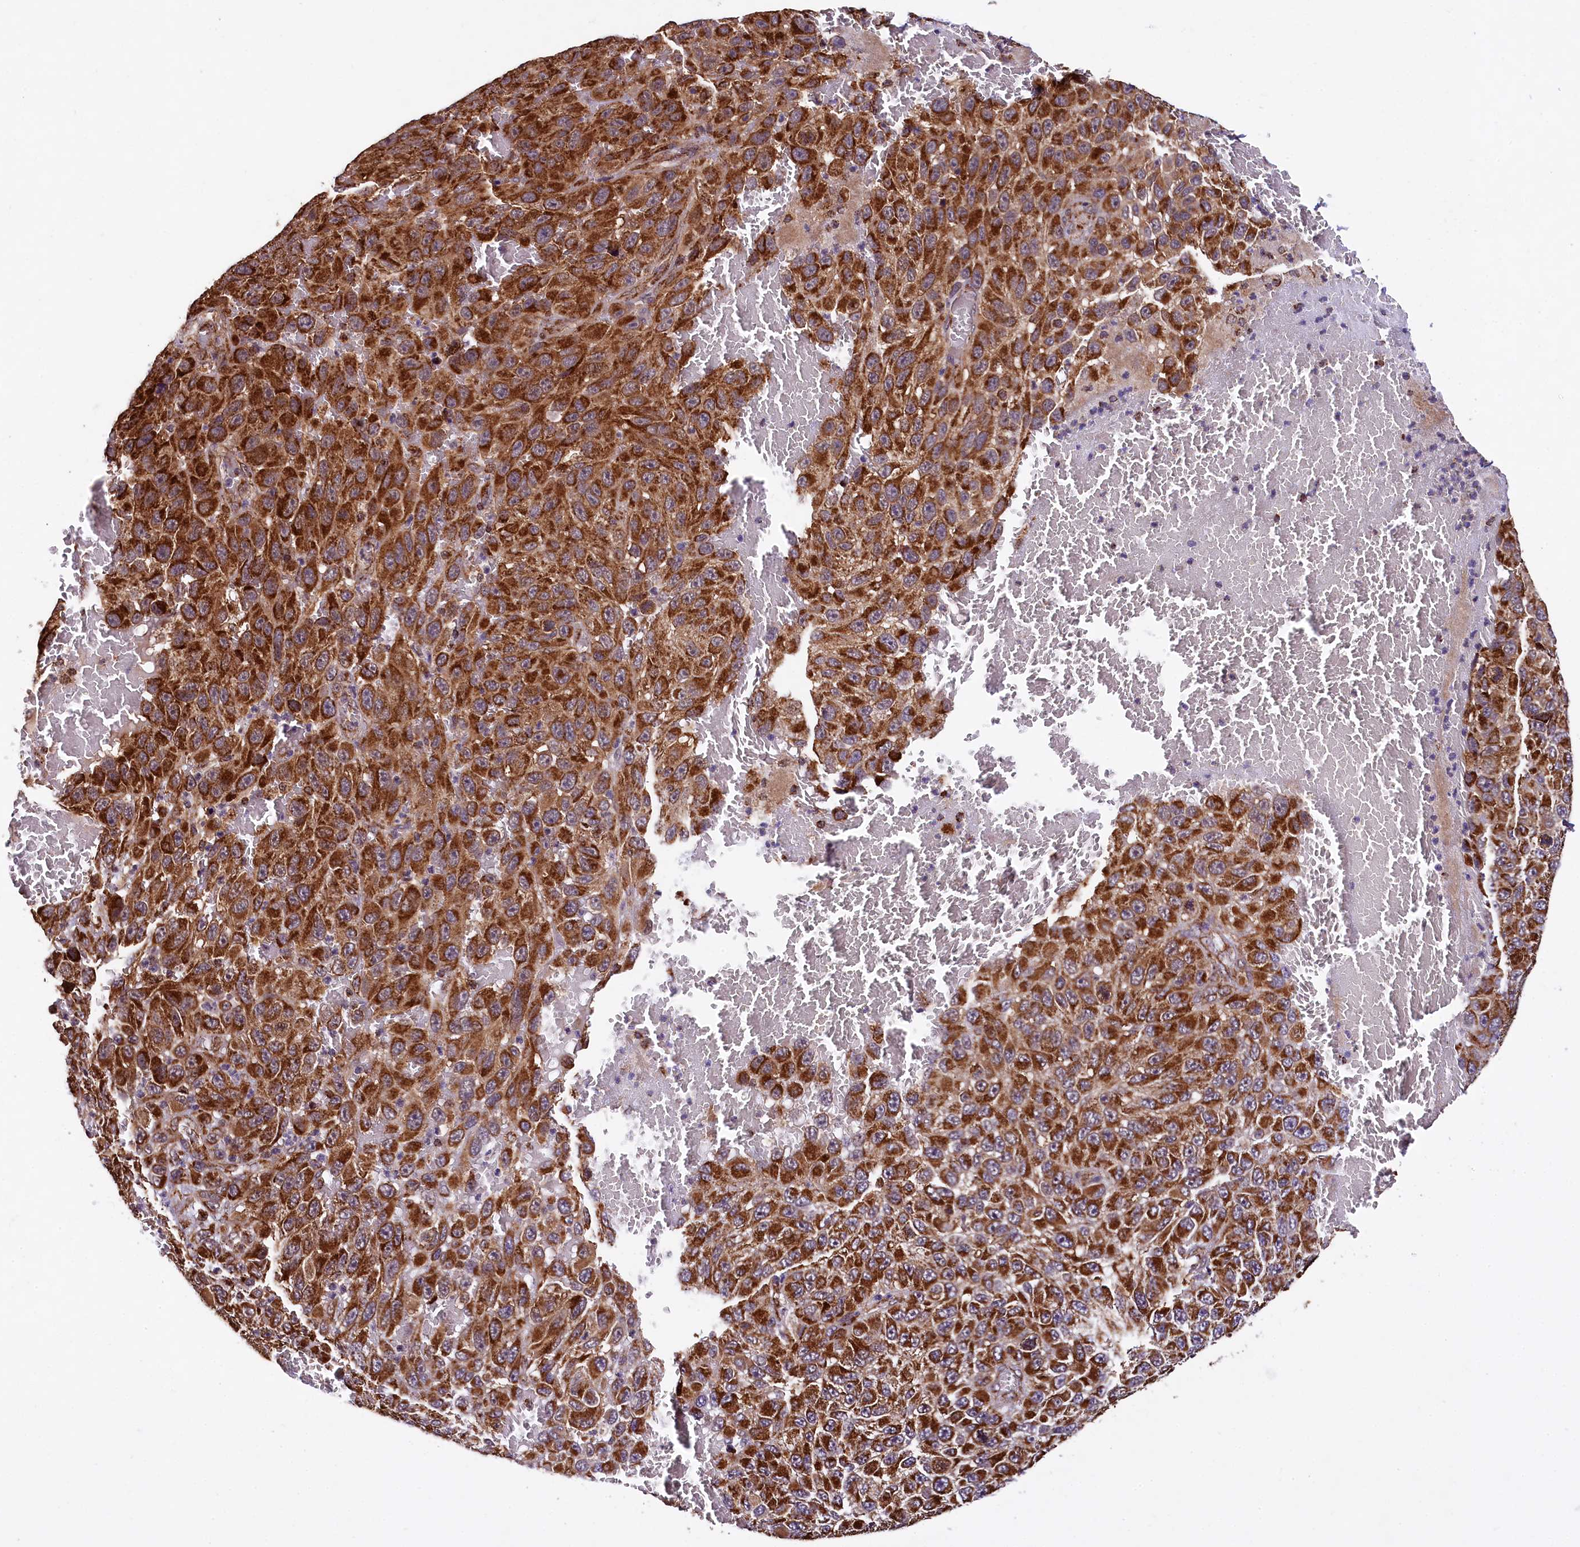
{"staining": {"intensity": "strong", "quantity": ">75%", "location": "cytoplasmic/membranous"}, "tissue": "melanoma", "cell_type": "Tumor cells", "image_type": "cancer", "snomed": [{"axis": "morphology", "description": "Normal tissue, NOS"}, {"axis": "morphology", "description": "Malignant melanoma, NOS"}, {"axis": "topography", "description": "Skin"}], "caption": "IHC (DAB) staining of human malignant melanoma shows strong cytoplasmic/membranous protein staining in about >75% of tumor cells.", "gene": "KLC2", "patient": {"sex": "female", "age": 96}}